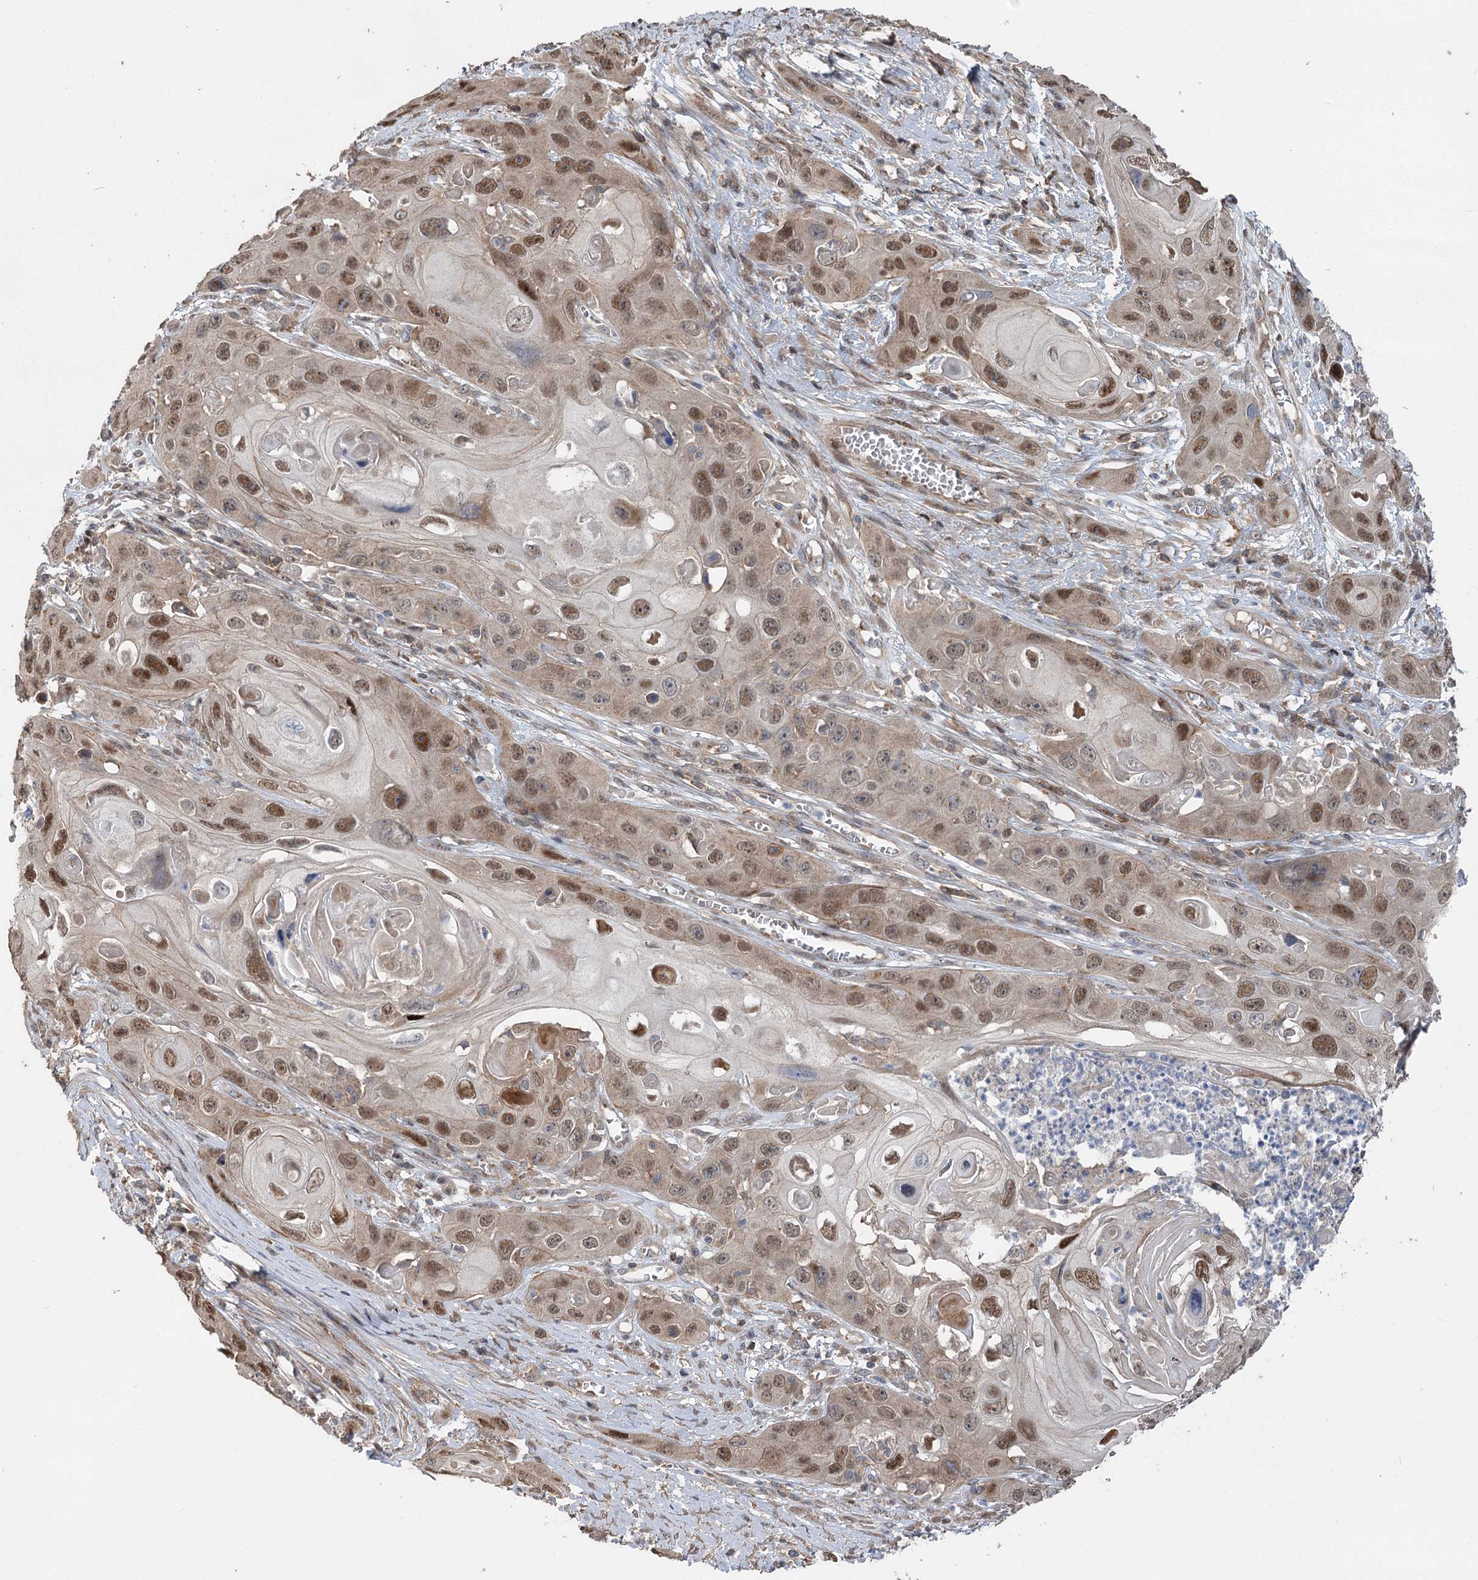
{"staining": {"intensity": "moderate", "quantity": ">75%", "location": "nuclear"}, "tissue": "skin cancer", "cell_type": "Tumor cells", "image_type": "cancer", "snomed": [{"axis": "morphology", "description": "Squamous cell carcinoma, NOS"}, {"axis": "topography", "description": "Skin"}], "caption": "Skin squamous cell carcinoma stained with a brown dye exhibits moderate nuclear positive staining in approximately >75% of tumor cells.", "gene": "STX6", "patient": {"sex": "male", "age": 55}}